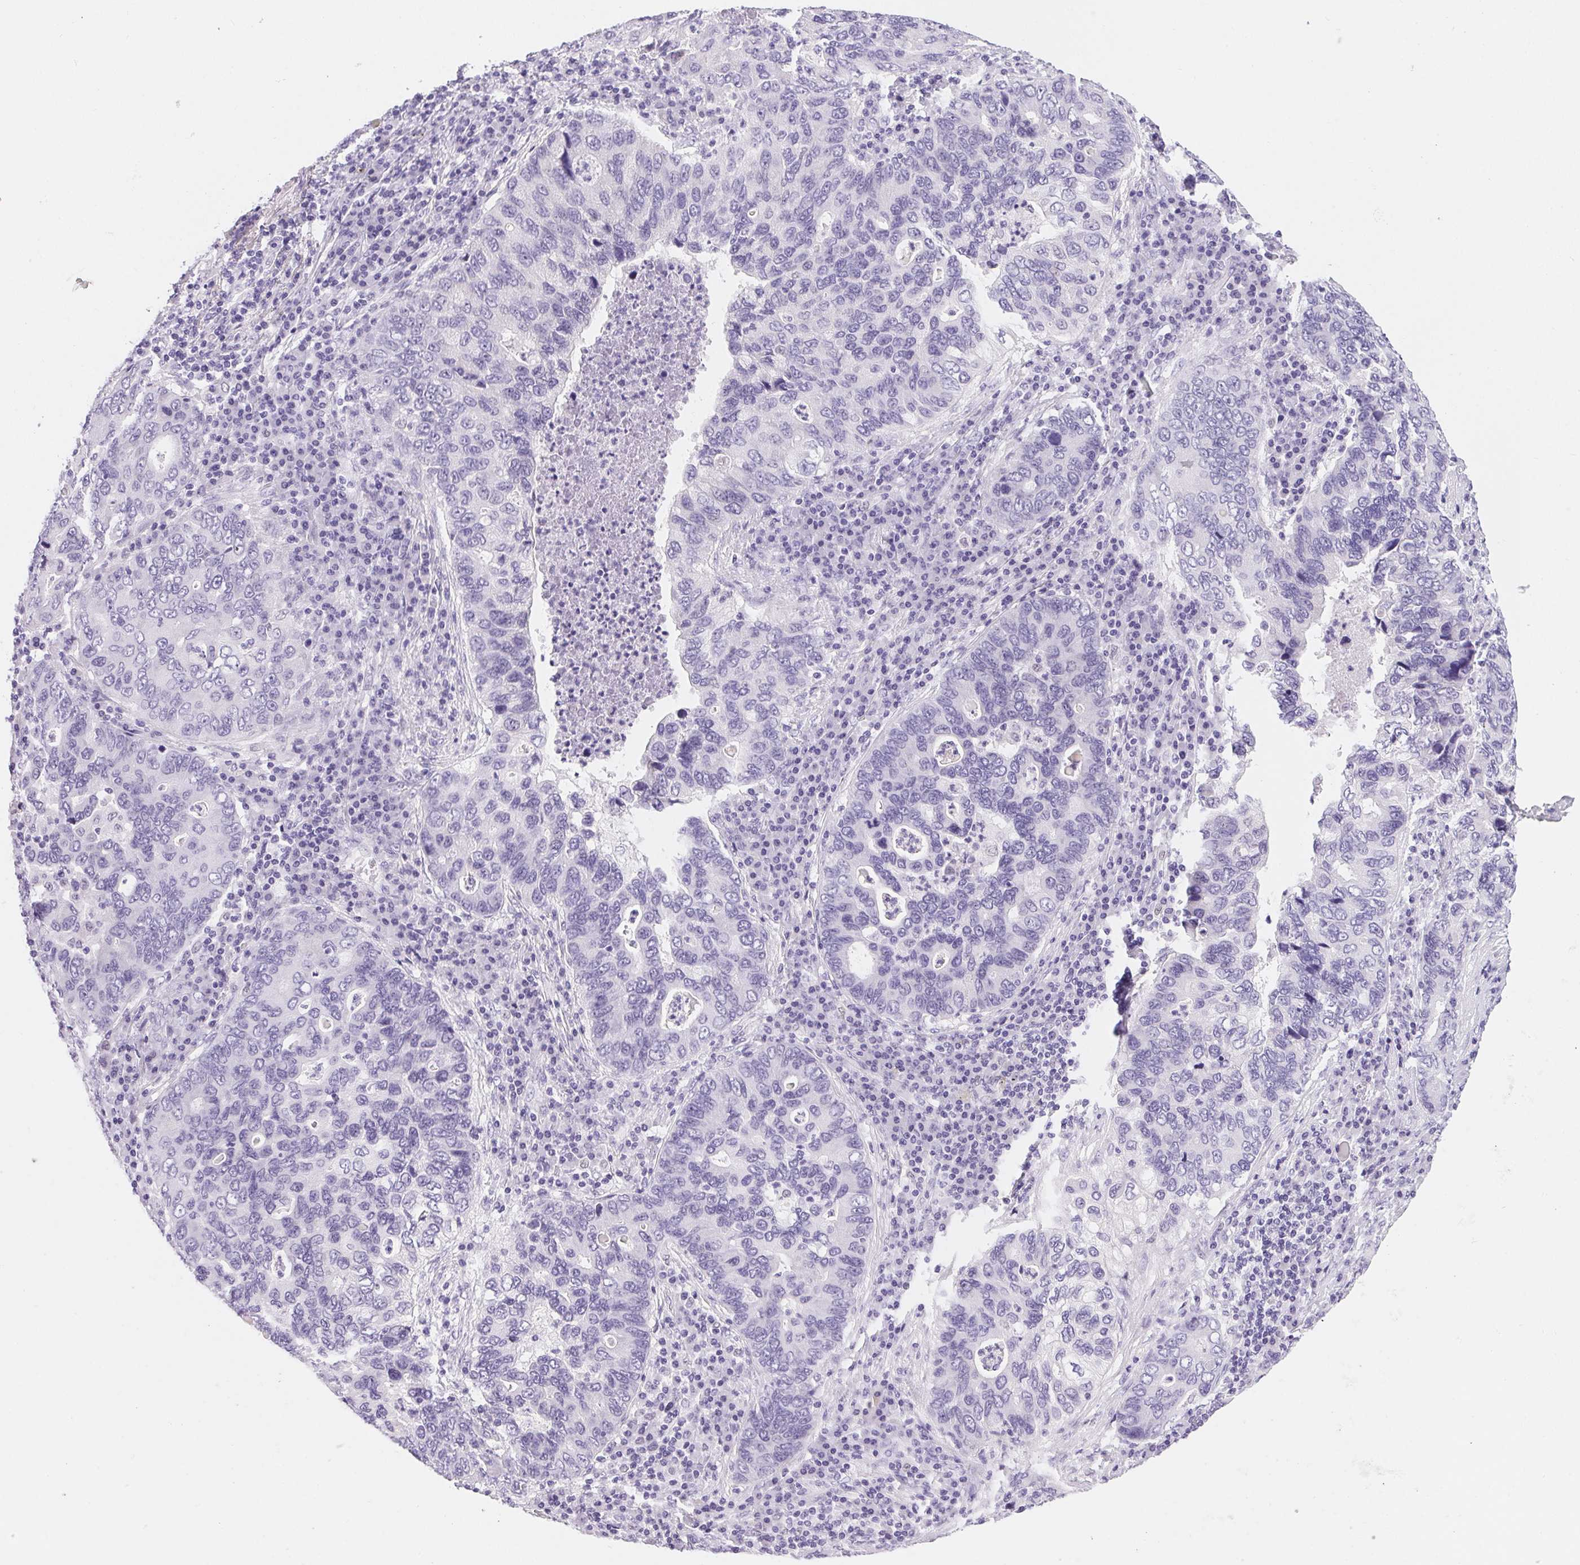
{"staining": {"intensity": "negative", "quantity": "none", "location": "none"}, "tissue": "lung cancer", "cell_type": "Tumor cells", "image_type": "cancer", "snomed": [{"axis": "morphology", "description": "Adenocarcinoma, NOS"}, {"axis": "morphology", "description": "Adenocarcinoma, metastatic, NOS"}, {"axis": "topography", "description": "Lymph node"}, {"axis": "topography", "description": "Lung"}], "caption": "Metastatic adenocarcinoma (lung) stained for a protein using immunohistochemistry shows no expression tumor cells.", "gene": "ASGR2", "patient": {"sex": "female", "age": 54}}